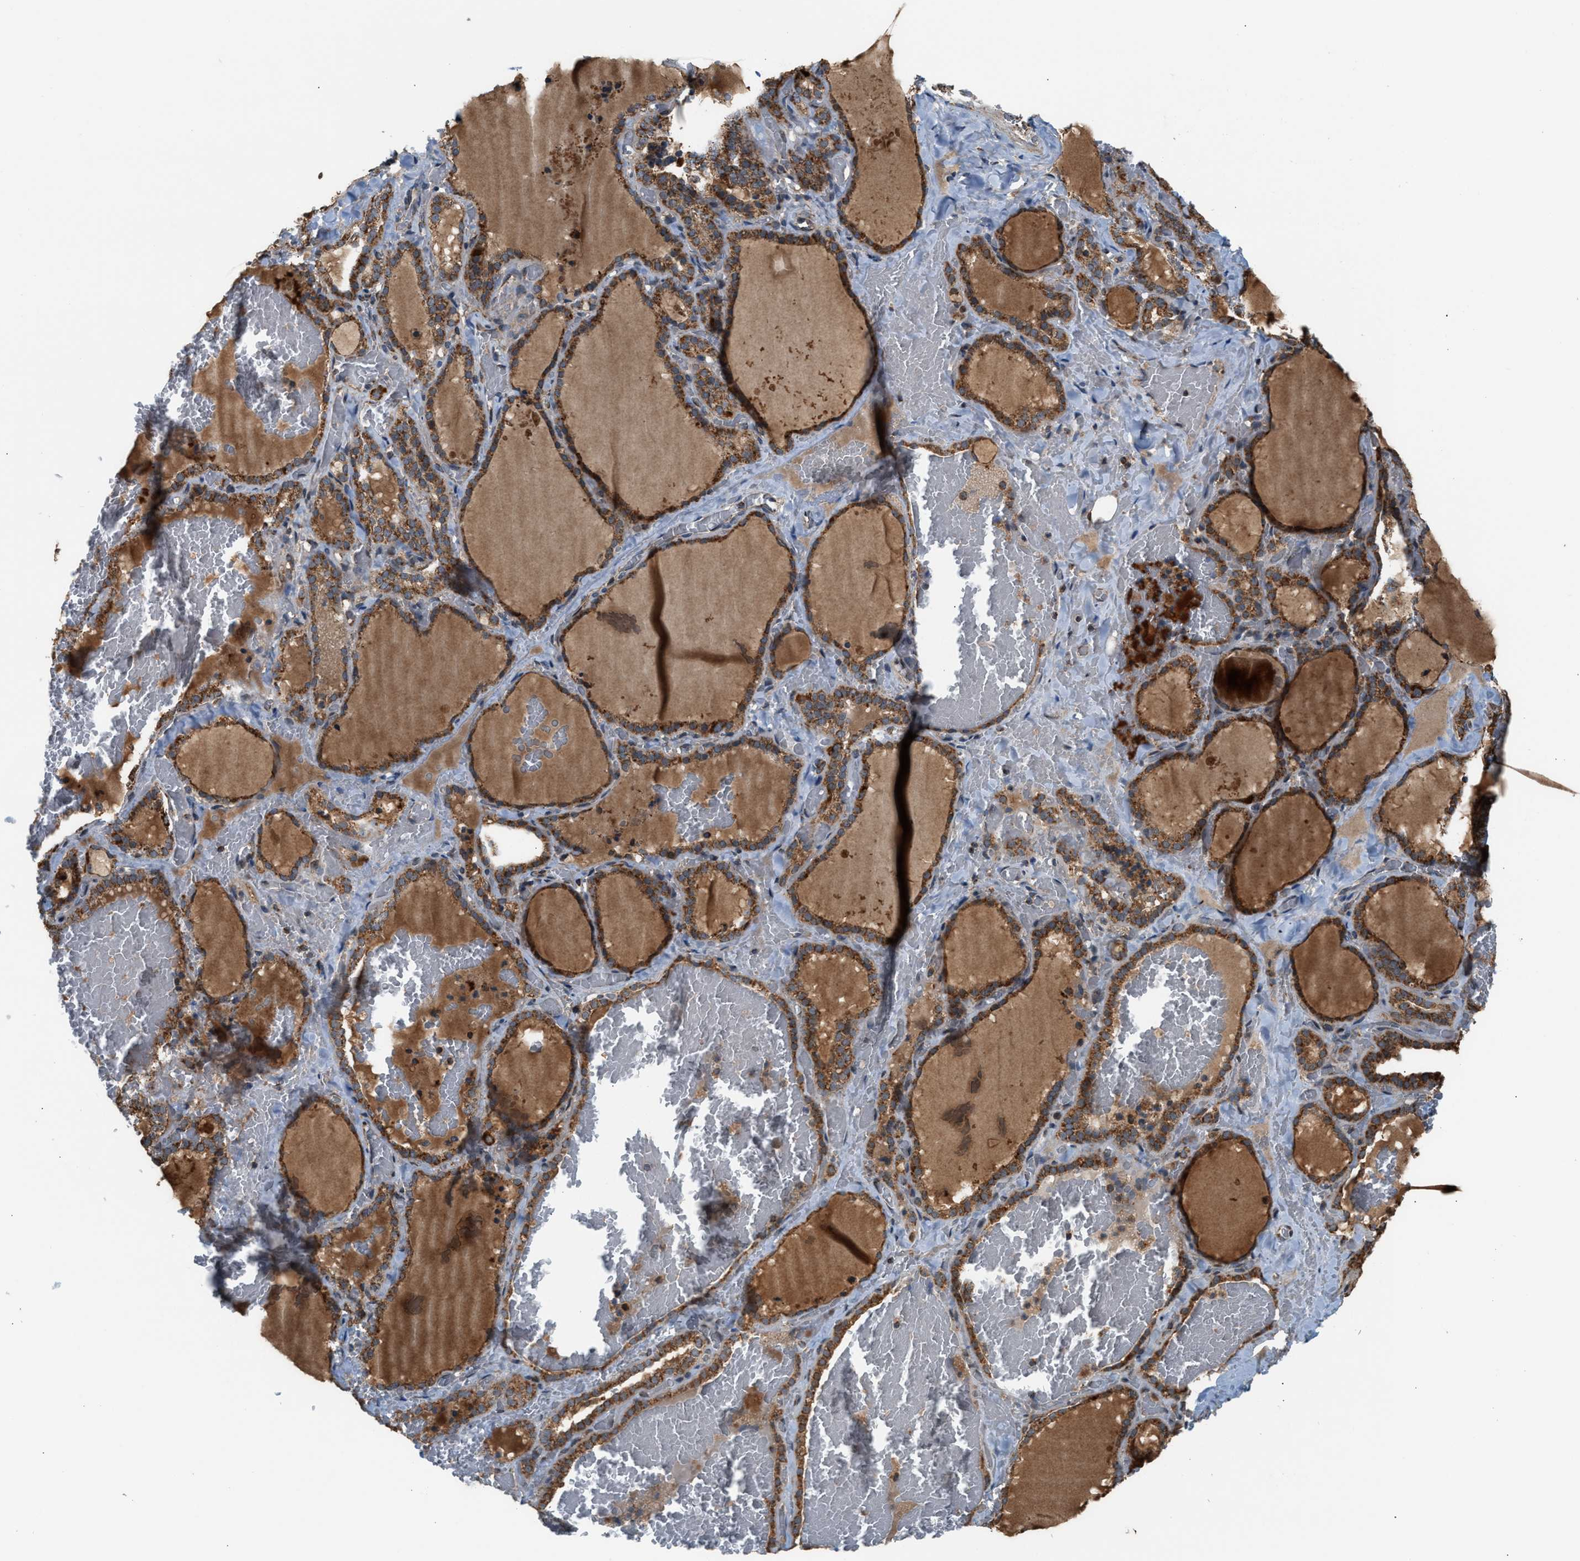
{"staining": {"intensity": "strong", "quantity": ">75%", "location": "cytoplasmic/membranous"}, "tissue": "thyroid gland", "cell_type": "Glandular cells", "image_type": "normal", "snomed": [{"axis": "morphology", "description": "Normal tissue, NOS"}, {"axis": "topography", "description": "Thyroid gland"}], "caption": "Protein positivity by immunohistochemistry (IHC) reveals strong cytoplasmic/membranous staining in about >75% of glandular cells in benign thyroid gland. (DAB (3,3'-diaminobenzidine) = brown stain, brightfield microscopy at high magnification).", "gene": "SGSM2", "patient": {"sex": "female", "age": 22}}